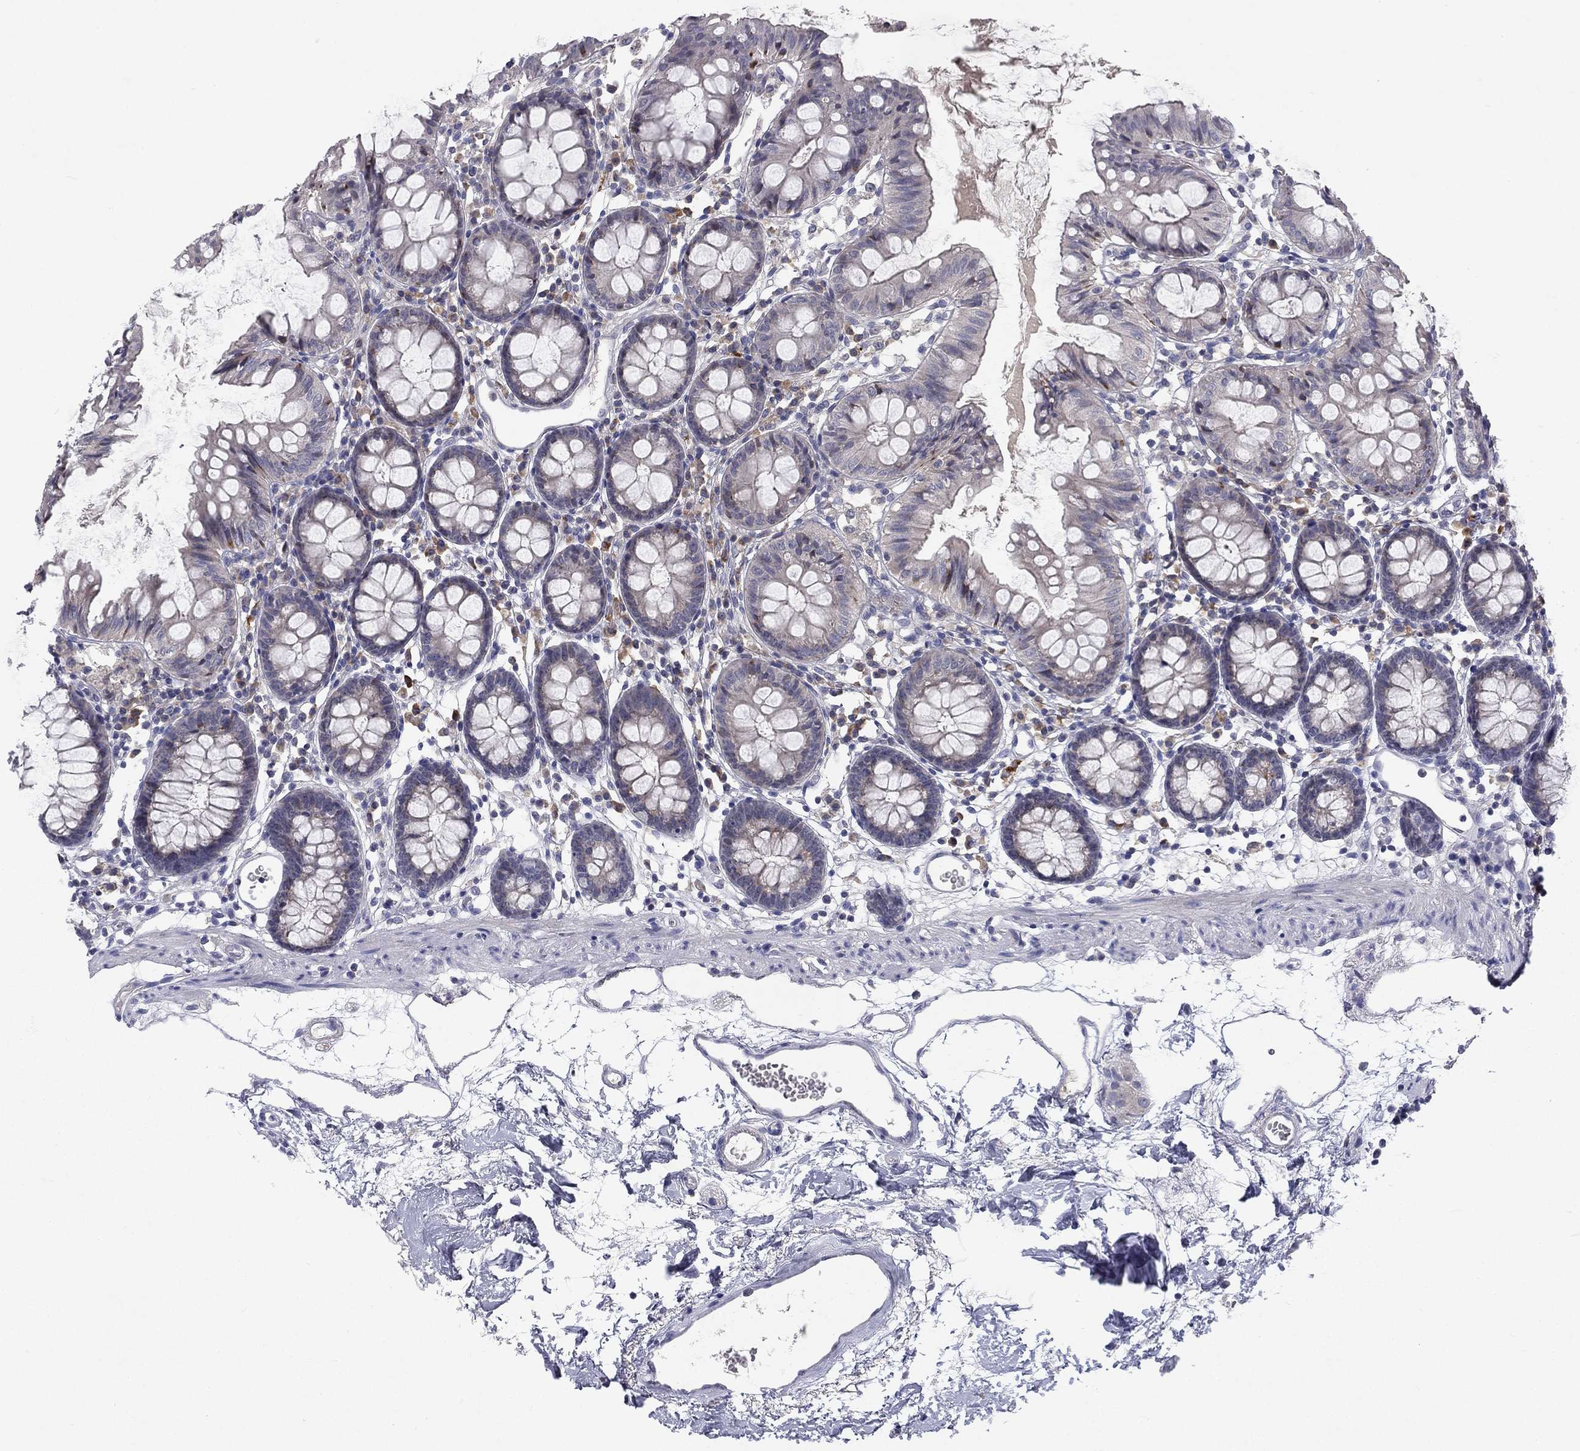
{"staining": {"intensity": "negative", "quantity": "none", "location": "none"}, "tissue": "colon", "cell_type": "Endothelial cells", "image_type": "normal", "snomed": [{"axis": "morphology", "description": "Normal tissue, NOS"}, {"axis": "topography", "description": "Colon"}], "caption": "Protein analysis of unremarkable colon exhibits no significant staining in endothelial cells.", "gene": "CACNA1A", "patient": {"sex": "female", "age": 84}}